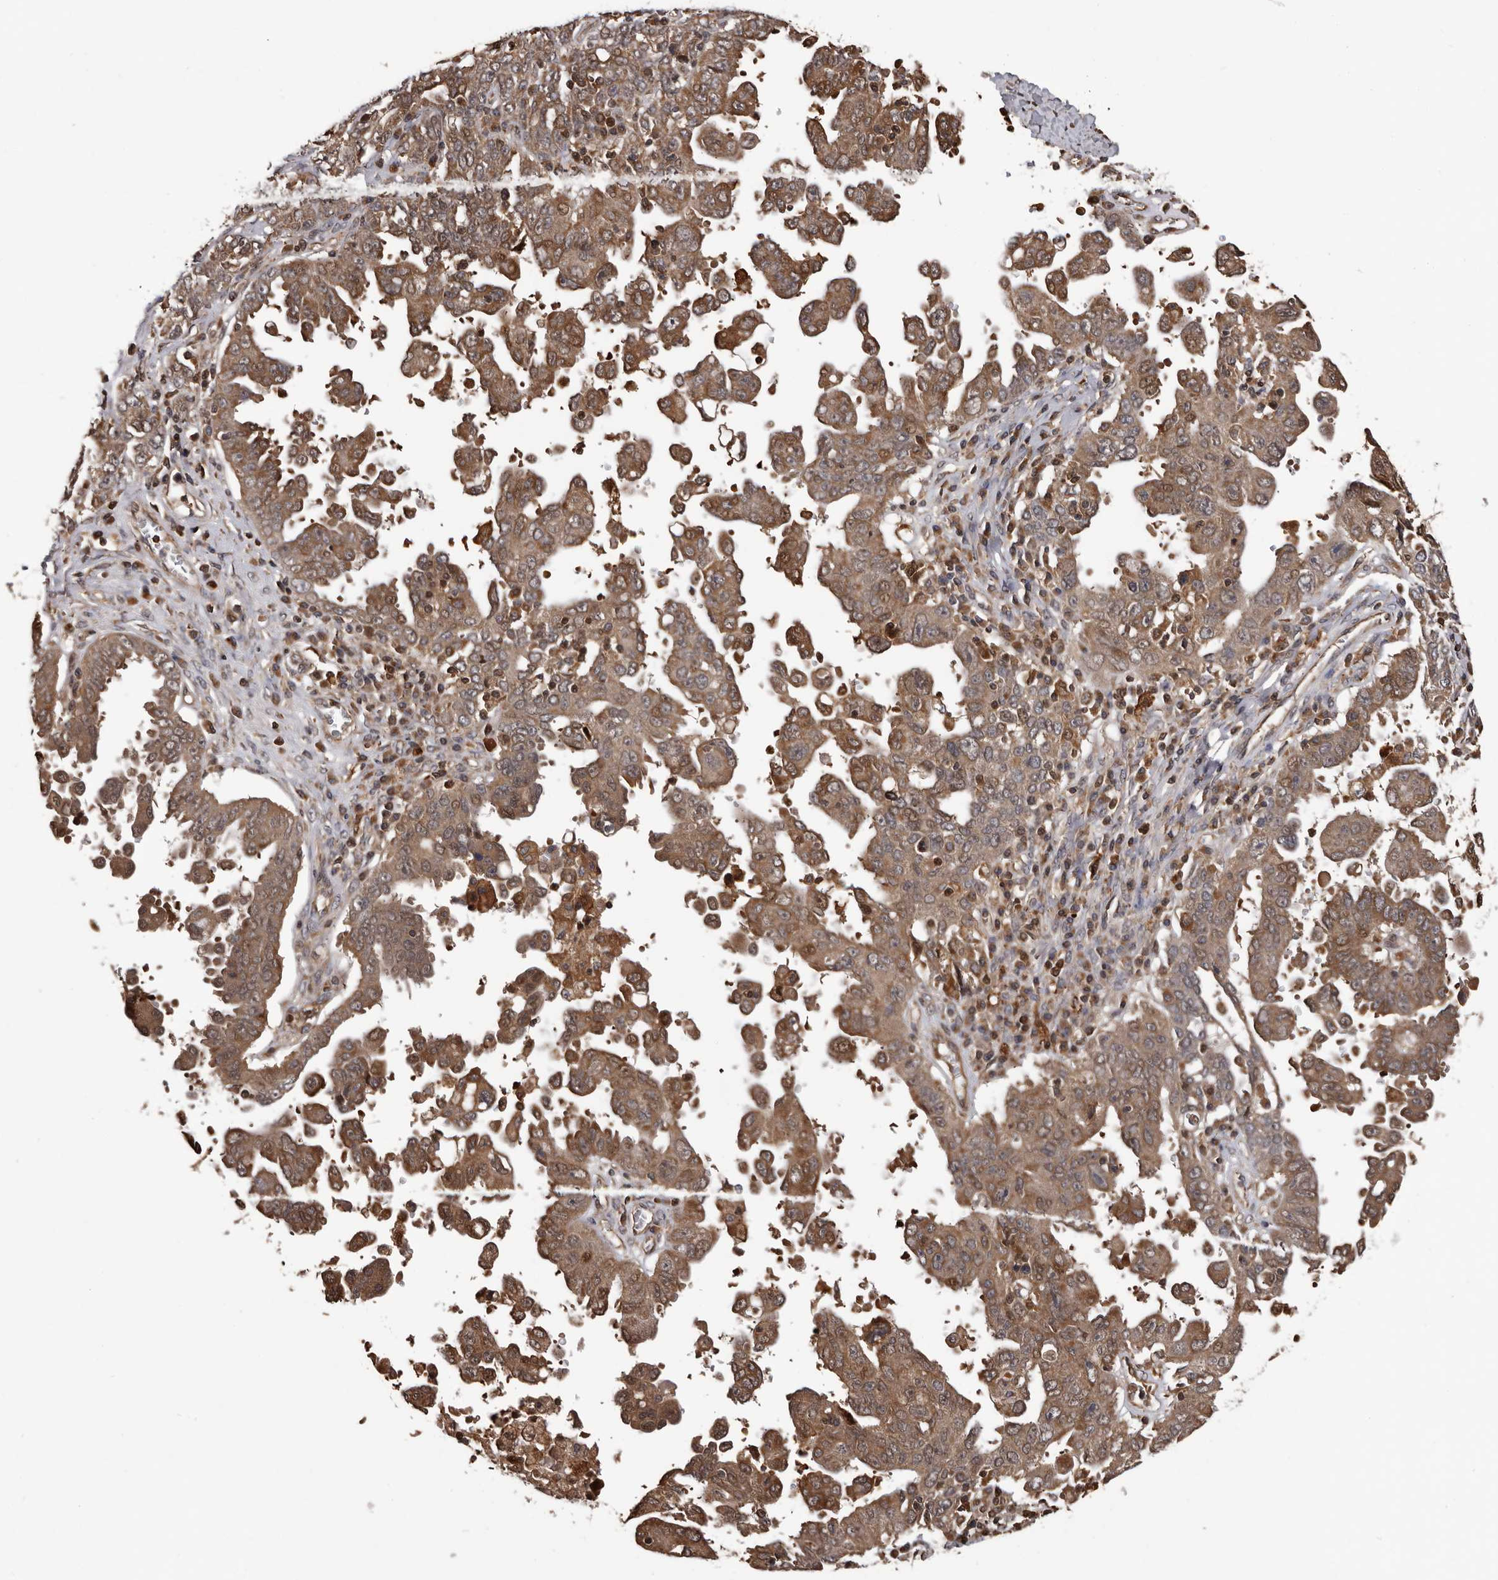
{"staining": {"intensity": "moderate", "quantity": ">75%", "location": "cytoplasmic/membranous"}, "tissue": "ovarian cancer", "cell_type": "Tumor cells", "image_type": "cancer", "snomed": [{"axis": "morphology", "description": "Carcinoma, endometroid"}, {"axis": "topography", "description": "Ovary"}], "caption": "DAB (3,3'-diaminobenzidine) immunohistochemical staining of ovarian cancer (endometroid carcinoma) shows moderate cytoplasmic/membranous protein staining in about >75% of tumor cells.", "gene": "ADAMTS2", "patient": {"sex": "female", "age": 62}}